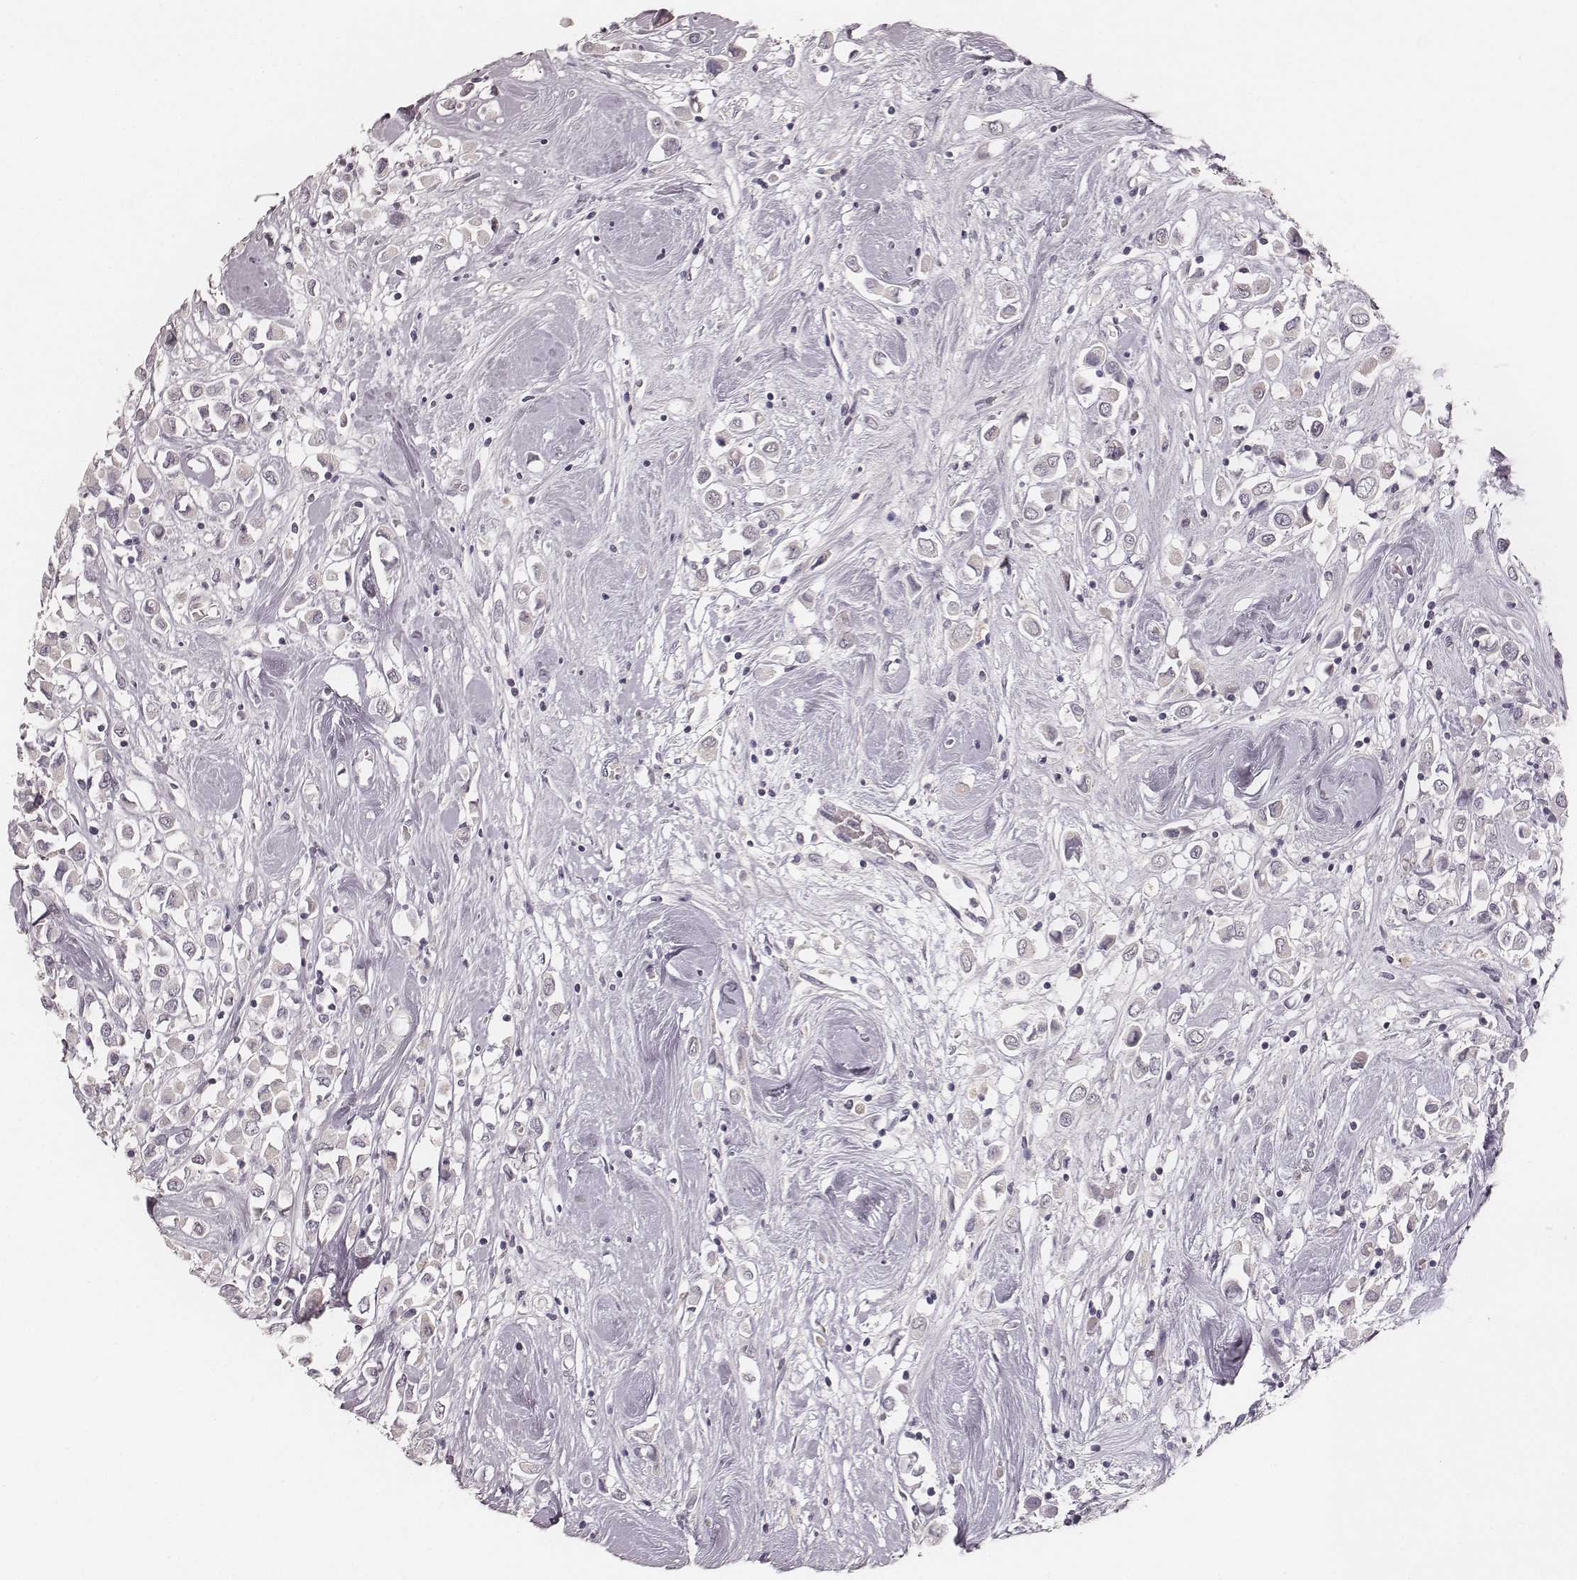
{"staining": {"intensity": "negative", "quantity": "none", "location": "none"}, "tissue": "breast cancer", "cell_type": "Tumor cells", "image_type": "cancer", "snomed": [{"axis": "morphology", "description": "Duct carcinoma"}, {"axis": "topography", "description": "Breast"}], "caption": "Human breast cancer stained for a protein using IHC reveals no positivity in tumor cells.", "gene": "MADCAM1", "patient": {"sex": "female", "age": 61}}